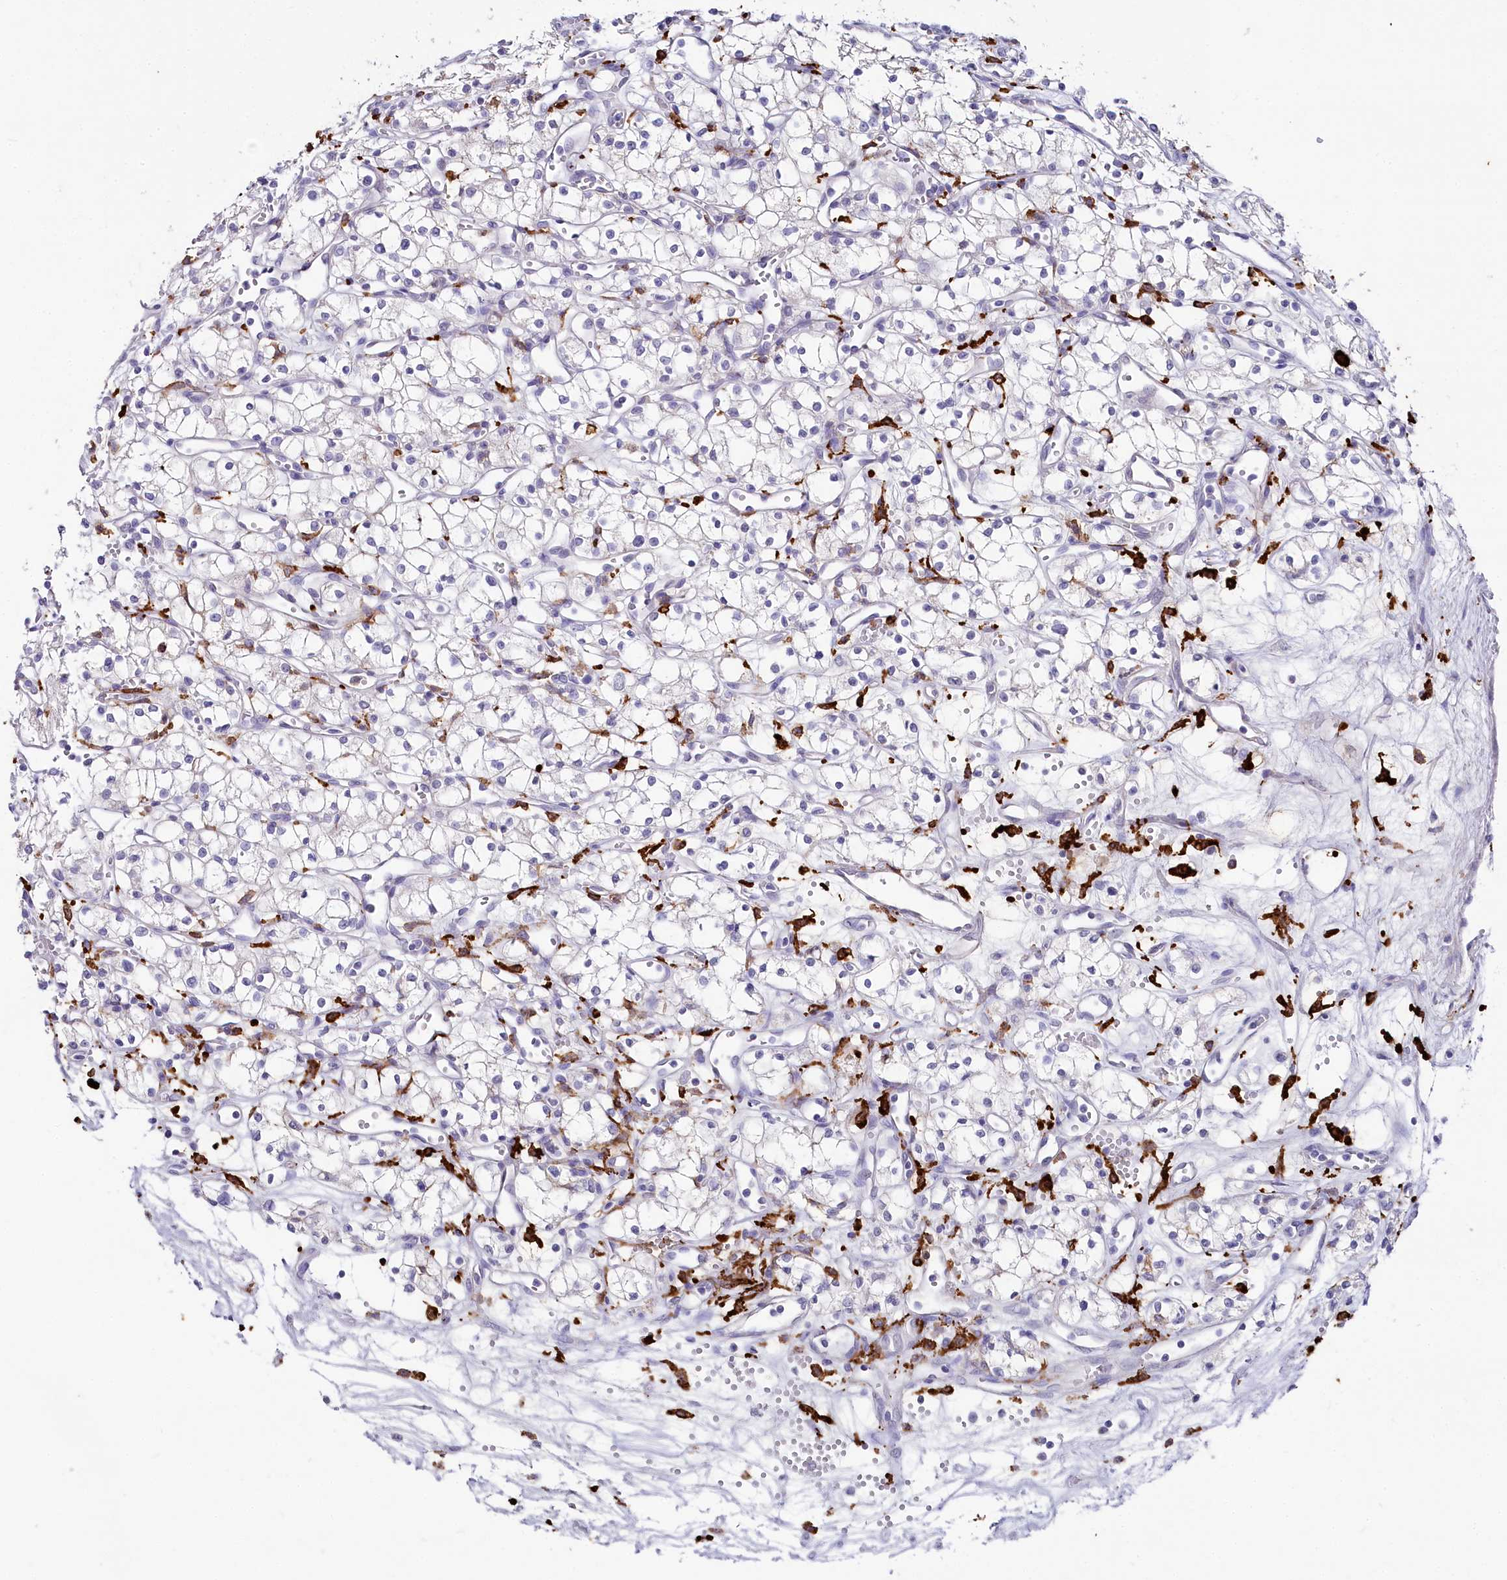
{"staining": {"intensity": "negative", "quantity": "none", "location": "none"}, "tissue": "renal cancer", "cell_type": "Tumor cells", "image_type": "cancer", "snomed": [{"axis": "morphology", "description": "Adenocarcinoma, NOS"}, {"axis": "topography", "description": "Kidney"}], "caption": "Photomicrograph shows no significant protein staining in tumor cells of renal adenocarcinoma.", "gene": "CLEC4M", "patient": {"sex": "male", "age": 59}}